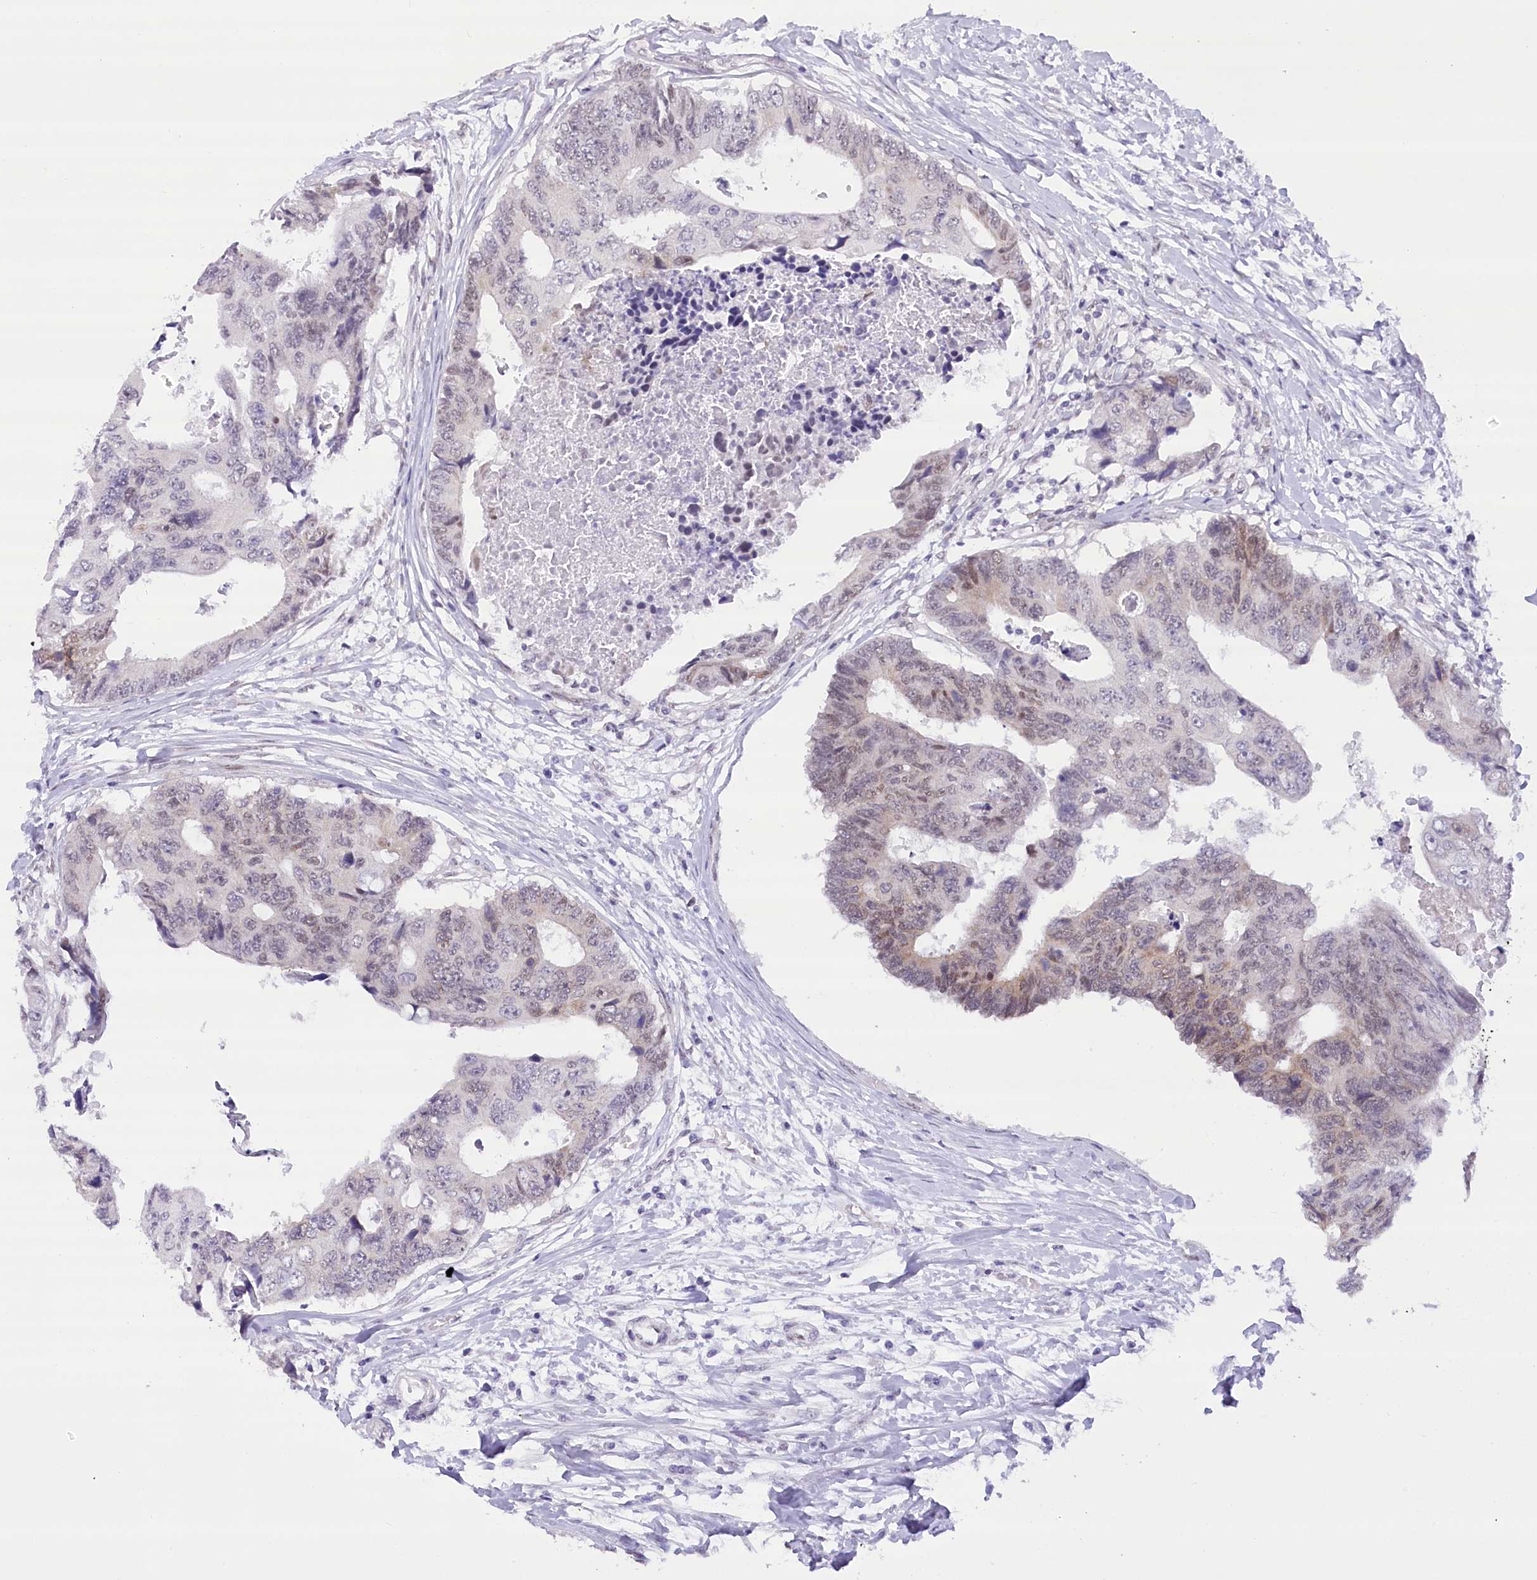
{"staining": {"intensity": "weak", "quantity": "<25%", "location": "nuclear"}, "tissue": "colorectal cancer", "cell_type": "Tumor cells", "image_type": "cancer", "snomed": [{"axis": "morphology", "description": "Adenocarcinoma, NOS"}, {"axis": "topography", "description": "Rectum"}], "caption": "IHC photomicrograph of human adenocarcinoma (colorectal) stained for a protein (brown), which shows no staining in tumor cells. (DAB (3,3'-diaminobenzidine) IHC with hematoxylin counter stain).", "gene": "HNRNPA0", "patient": {"sex": "male", "age": 84}}